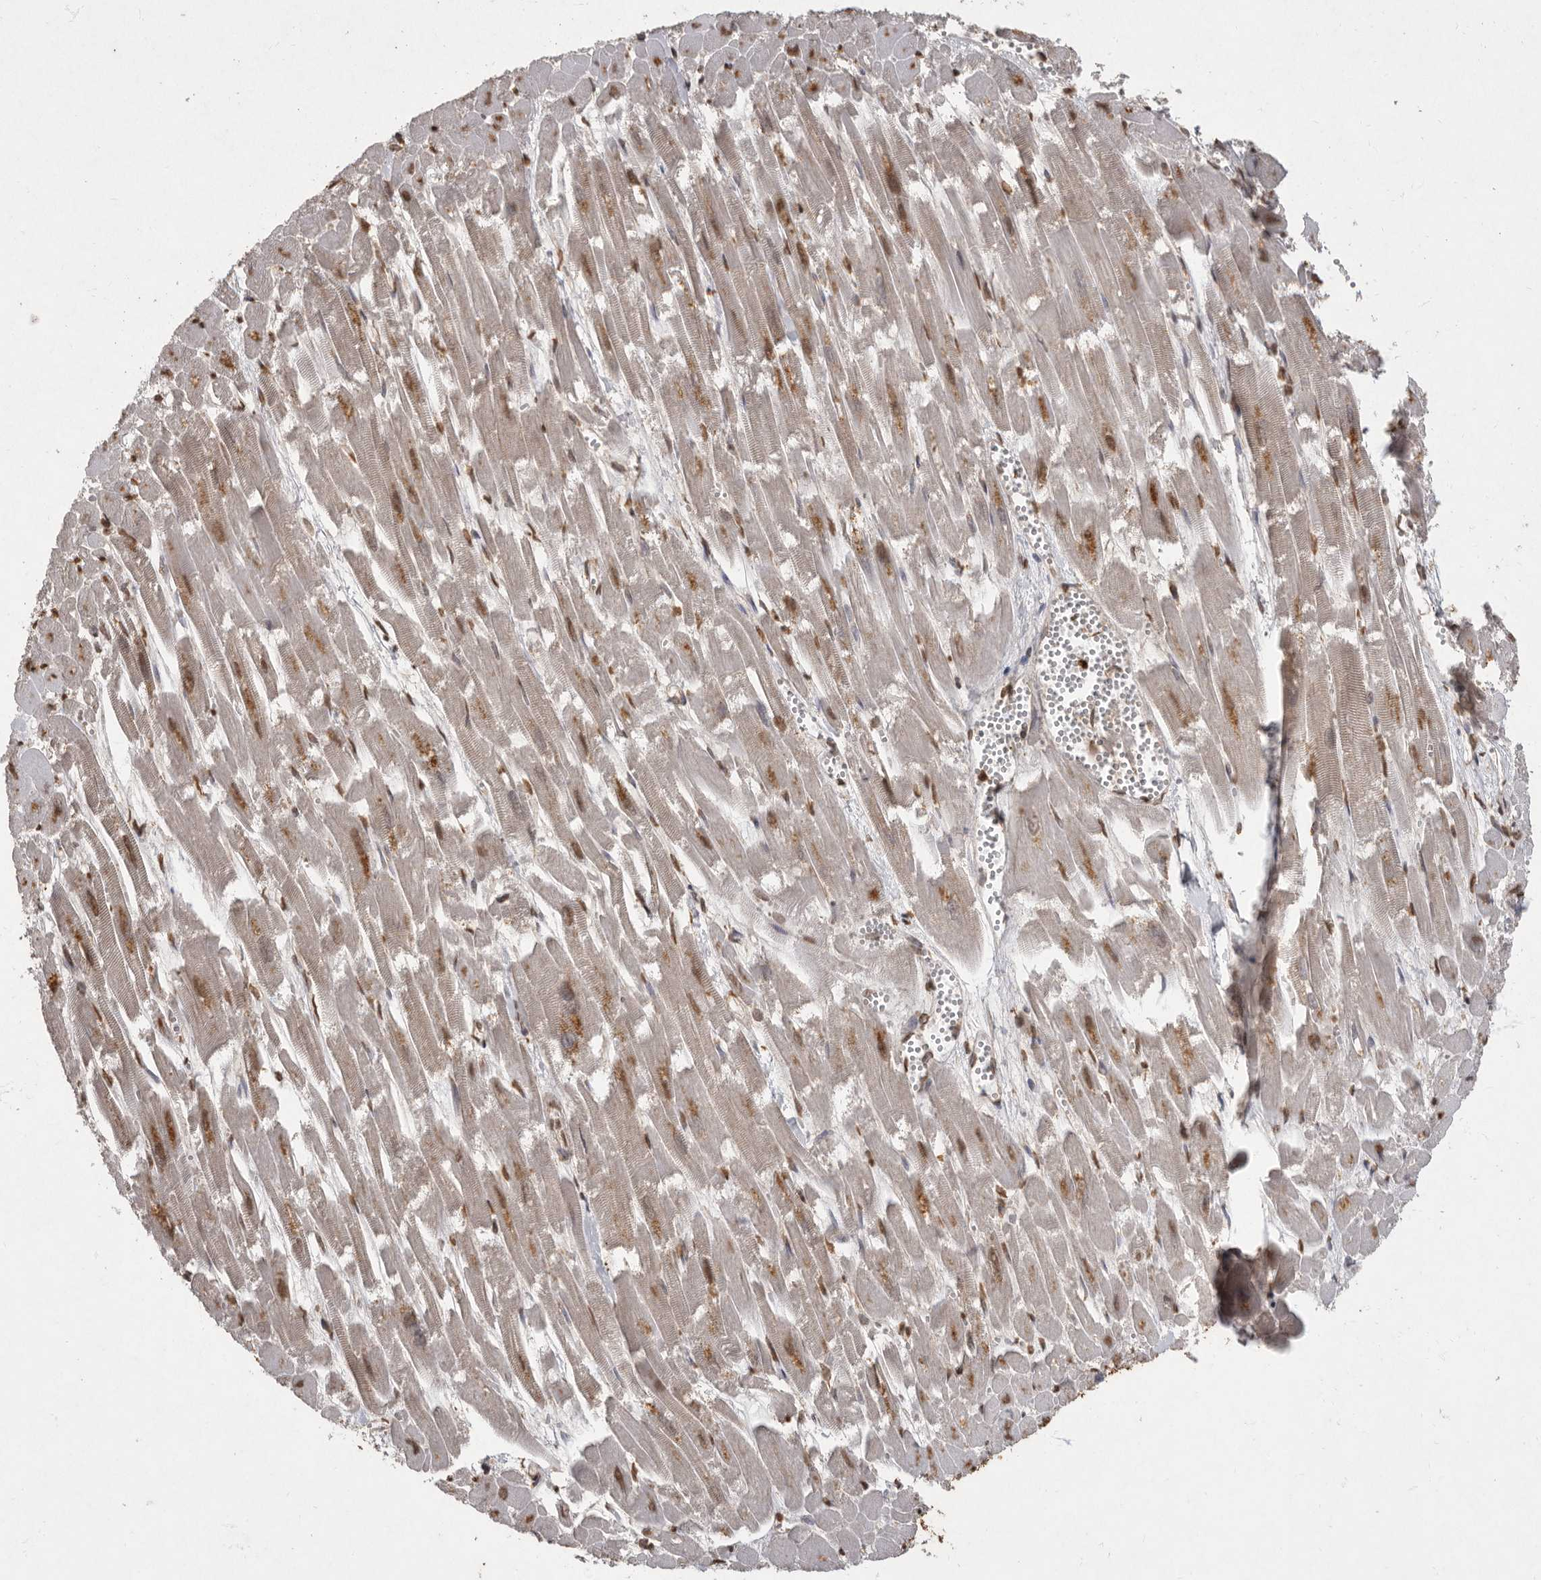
{"staining": {"intensity": "moderate", "quantity": "25%-75%", "location": "cytoplasmic/membranous,nuclear"}, "tissue": "heart muscle", "cell_type": "Cardiomyocytes", "image_type": "normal", "snomed": [{"axis": "morphology", "description": "Normal tissue, NOS"}, {"axis": "topography", "description": "Heart"}], "caption": "The micrograph exhibits a brown stain indicating the presence of a protein in the cytoplasmic/membranous,nuclear of cardiomyocytes in heart muscle. The staining was performed using DAB (3,3'-diaminobenzidine) to visualize the protein expression in brown, while the nuclei were stained in blue with hematoxylin (Magnification: 20x).", "gene": "NBL1", "patient": {"sex": "male", "age": 54}}